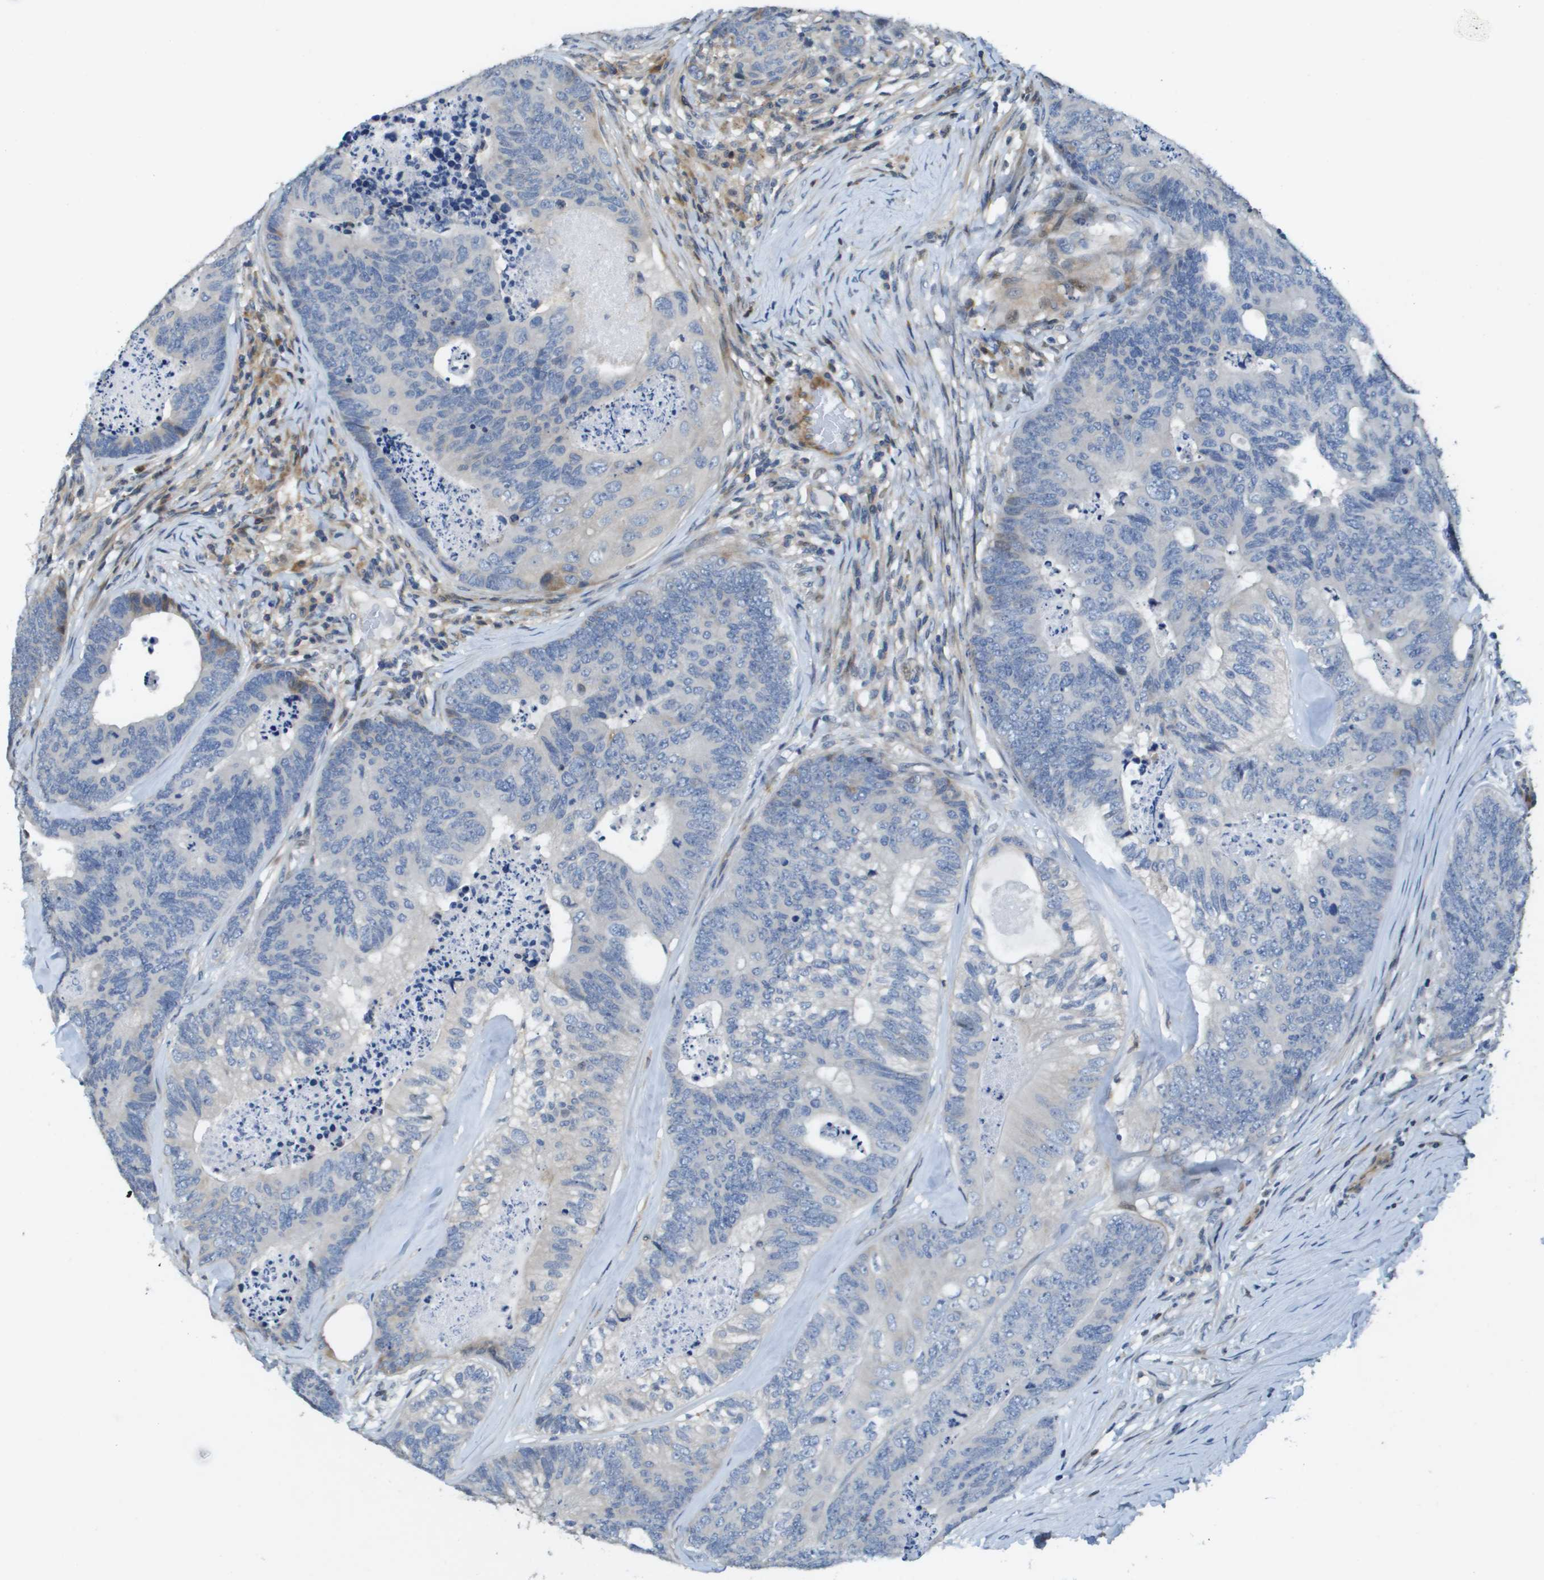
{"staining": {"intensity": "negative", "quantity": "none", "location": "none"}, "tissue": "colorectal cancer", "cell_type": "Tumor cells", "image_type": "cancer", "snomed": [{"axis": "morphology", "description": "Adenocarcinoma, NOS"}, {"axis": "topography", "description": "Colon"}], "caption": "IHC image of neoplastic tissue: colorectal cancer (adenocarcinoma) stained with DAB (3,3'-diaminobenzidine) displays no significant protein positivity in tumor cells.", "gene": "SCN4B", "patient": {"sex": "female", "age": 67}}